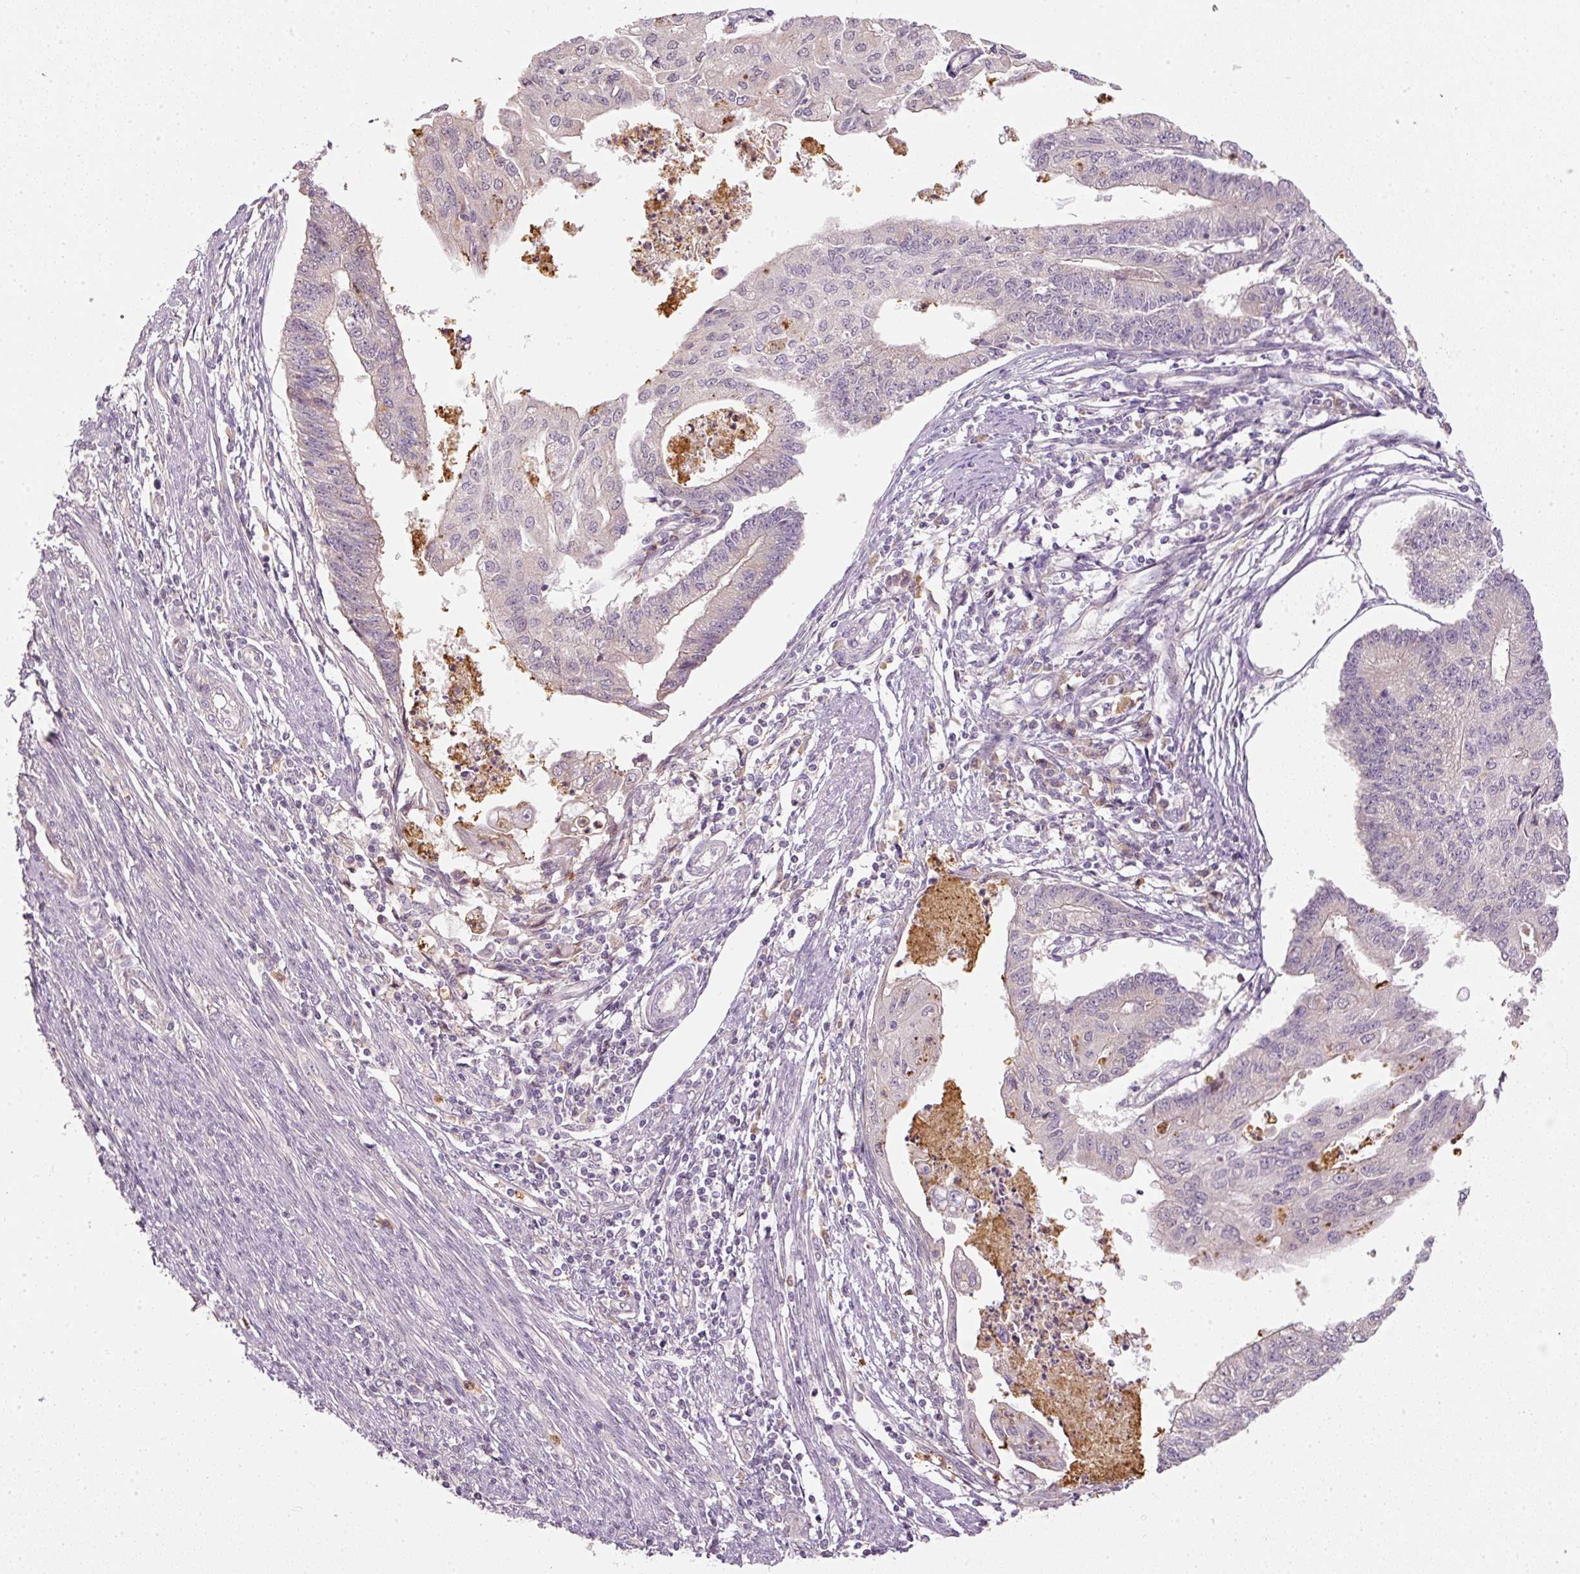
{"staining": {"intensity": "negative", "quantity": "none", "location": "none"}, "tissue": "endometrial cancer", "cell_type": "Tumor cells", "image_type": "cancer", "snomed": [{"axis": "morphology", "description": "Adenocarcinoma, NOS"}, {"axis": "topography", "description": "Endometrium"}], "caption": "Protein analysis of endometrial adenocarcinoma reveals no significant positivity in tumor cells.", "gene": "CTTNBP2", "patient": {"sex": "female", "age": 56}}